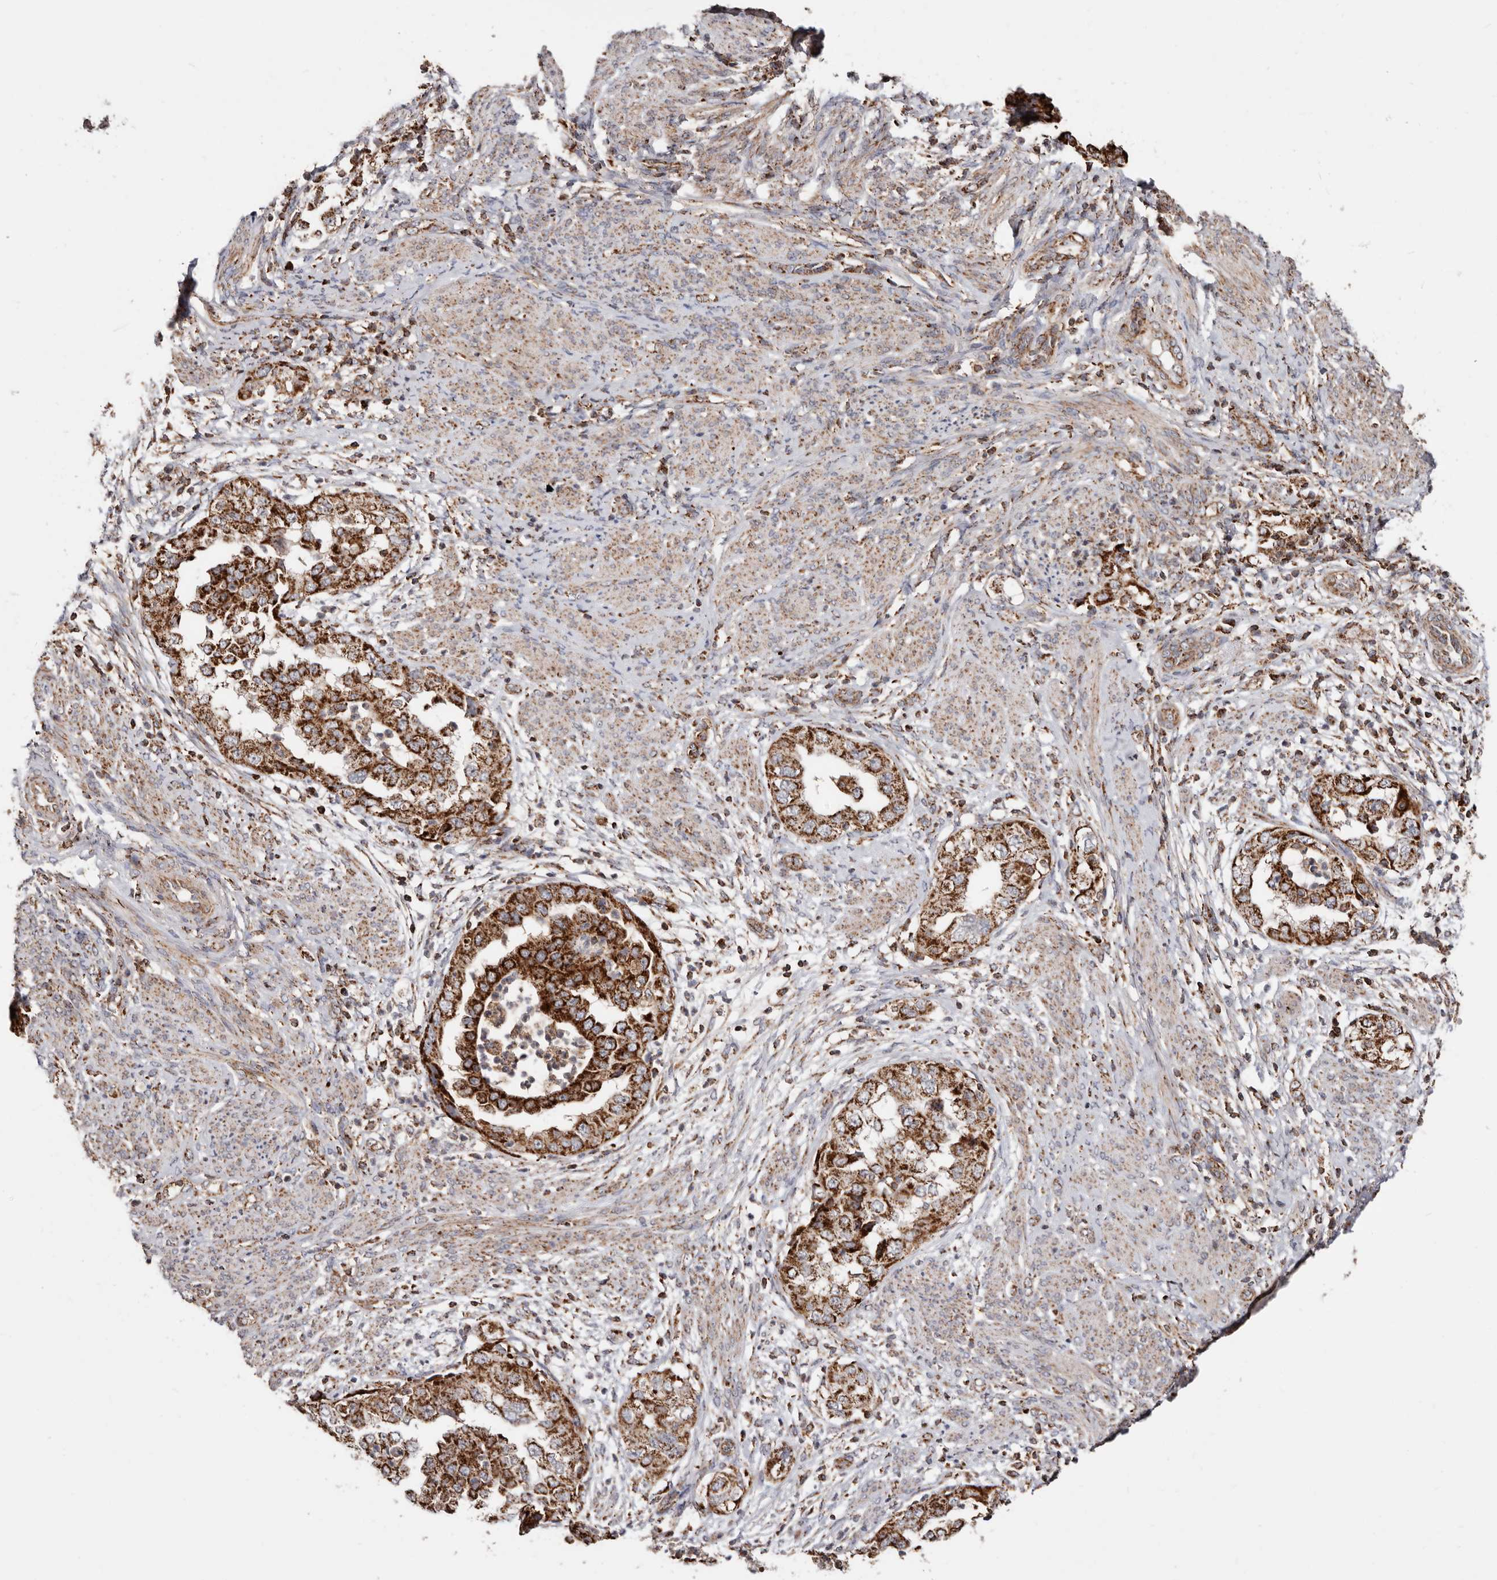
{"staining": {"intensity": "strong", "quantity": ">75%", "location": "cytoplasmic/membranous"}, "tissue": "endometrial cancer", "cell_type": "Tumor cells", "image_type": "cancer", "snomed": [{"axis": "morphology", "description": "Adenocarcinoma, NOS"}, {"axis": "topography", "description": "Endometrium"}], "caption": "A brown stain labels strong cytoplasmic/membranous staining of a protein in human endometrial adenocarcinoma tumor cells.", "gene": "PRKACB", "patient": {"sex": "female", "age": 85}}